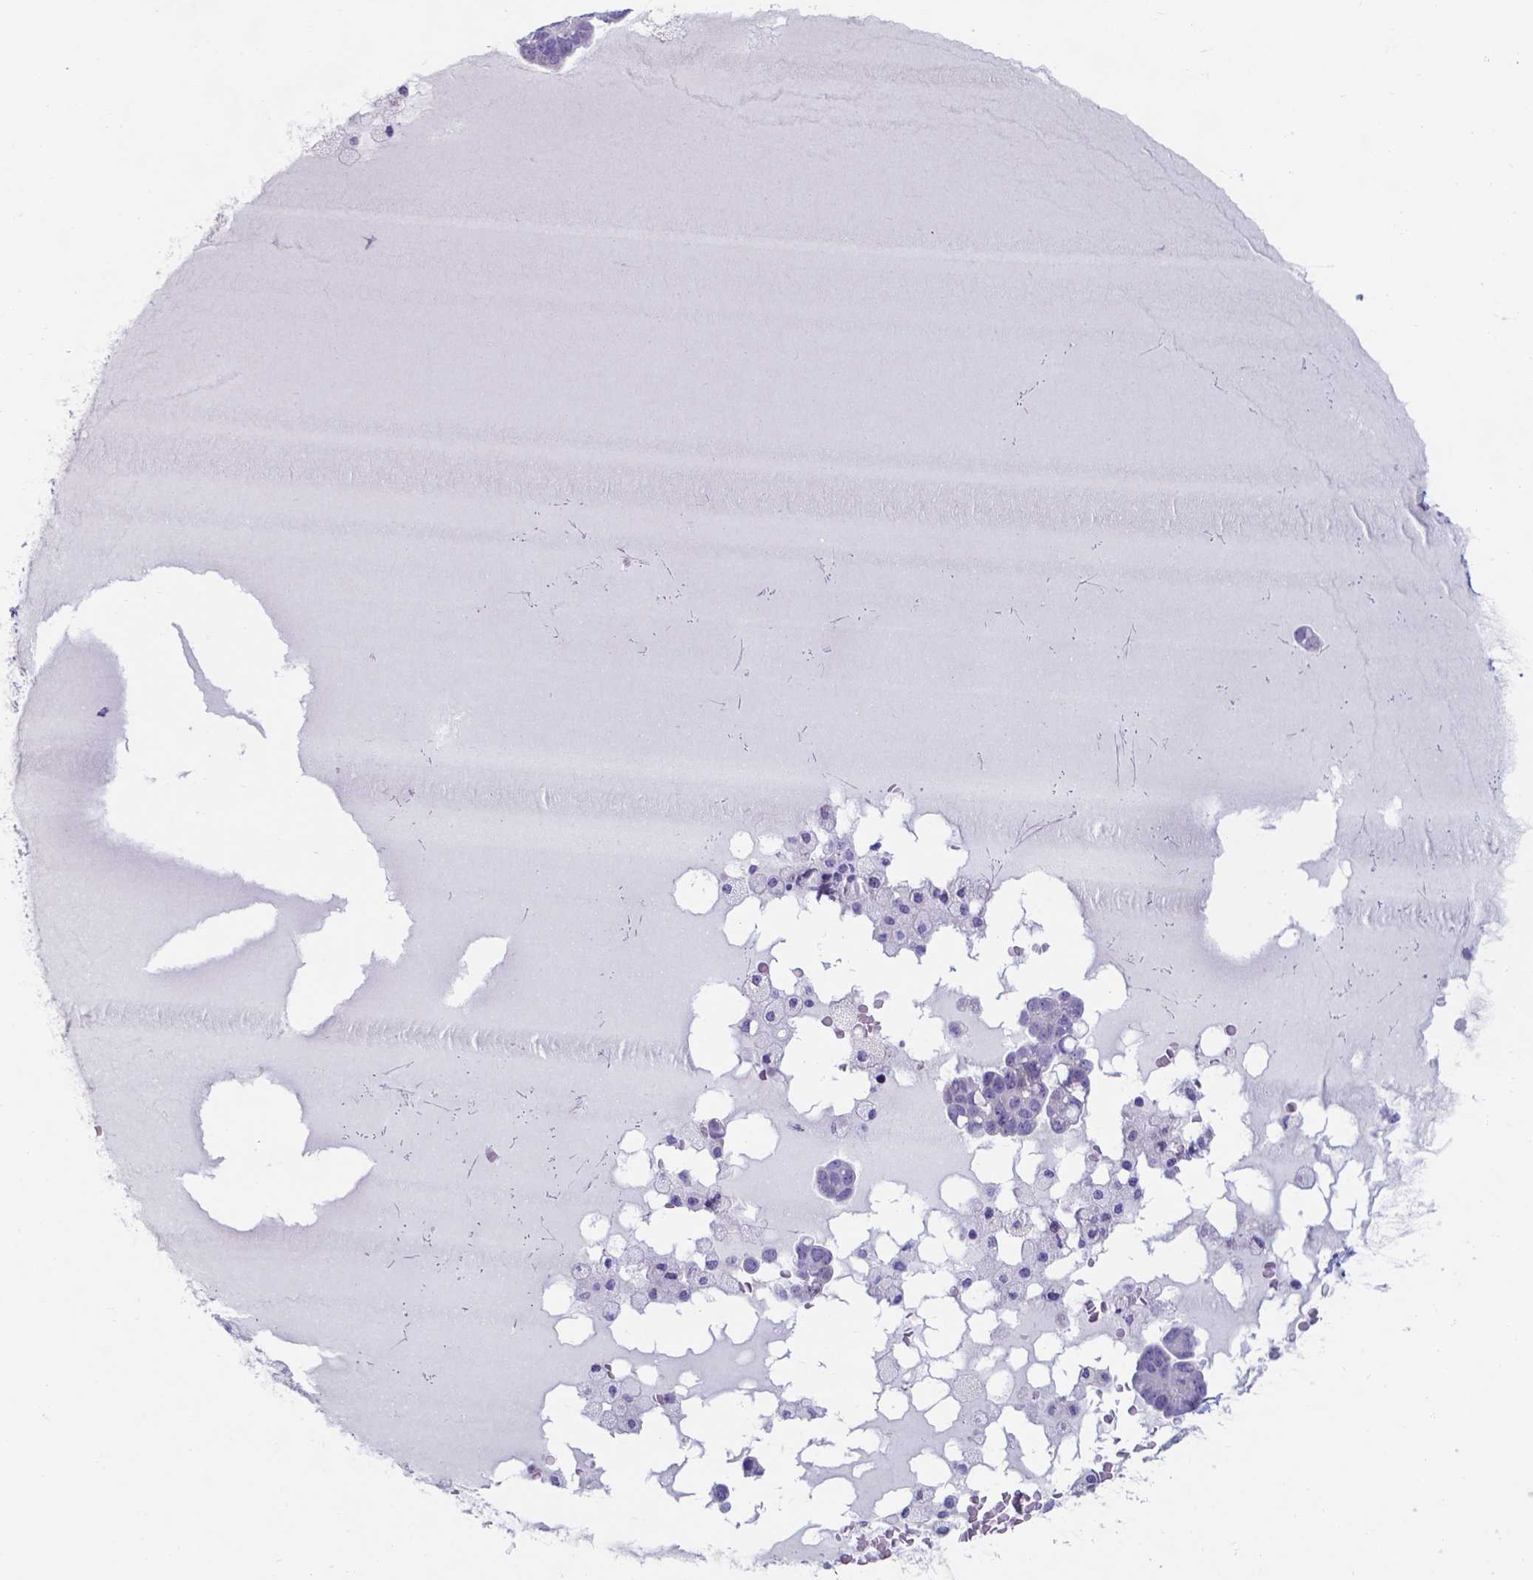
{"staining": {"intensity": "negative", "quantity": "none", "location": "none"}, "tissue": "ovarian cancer", "cell_type": "Tumor cells", "image_type": "cancer", "snomed": [{"axis": "morphology", "description": "Cystadenocarcinoma, serous, NOS"}, {"axis": "topography", "description": "Ovary"}], "caption": "This histopathology image is of ovarian serous cystadenocarcinoma stained with immunohistochemistry to label a protein in brown with the nuclei are counter-stained blue. There is no expression in tumor cells.", "gene": "UBE2J1", "patient": {"sex": "female", "age": 54}}